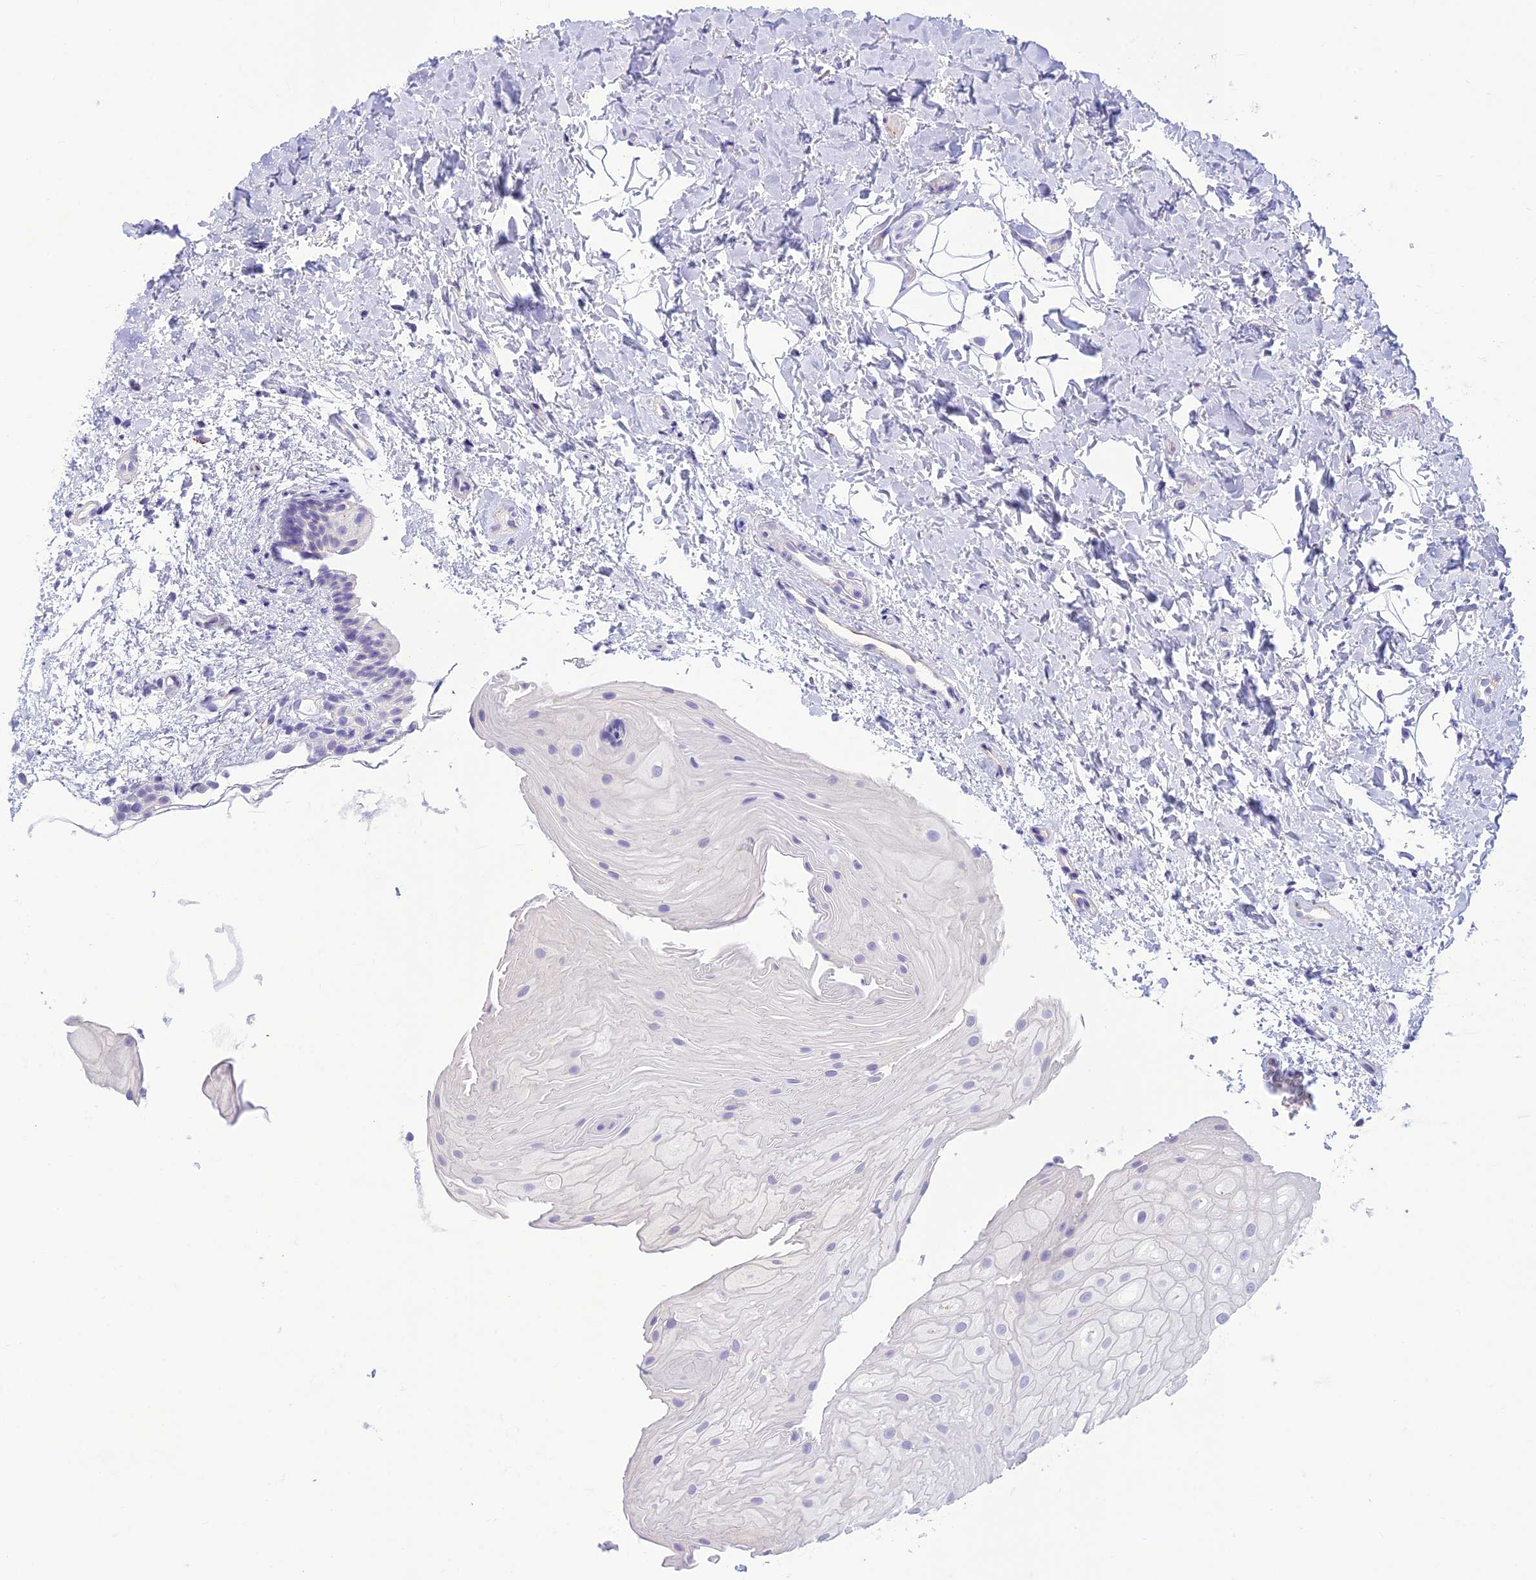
{"staining": {"intensity": "negative", "quantity": "none", "location": "none"}, "tissue": "oral mucosa", "cell_type": "Squamous epithelial cells", "image_type": "normal", "snomed": [{"axis": "morphology", "description": "Normal tissue, NOS"}, {"axis": "topography", "description": "Oral tissue"}], "caption": "A high-resolution micrograph shows IHC staining of benign oral mucosa, which demonstrates no significant expression in squamous epithelial cells. (DAB (3,3'-diaminobenzidine) immunohistochemistry, high magnification).", "gene": "DHDH", "patient": {"sex": "female", "age": 54}}